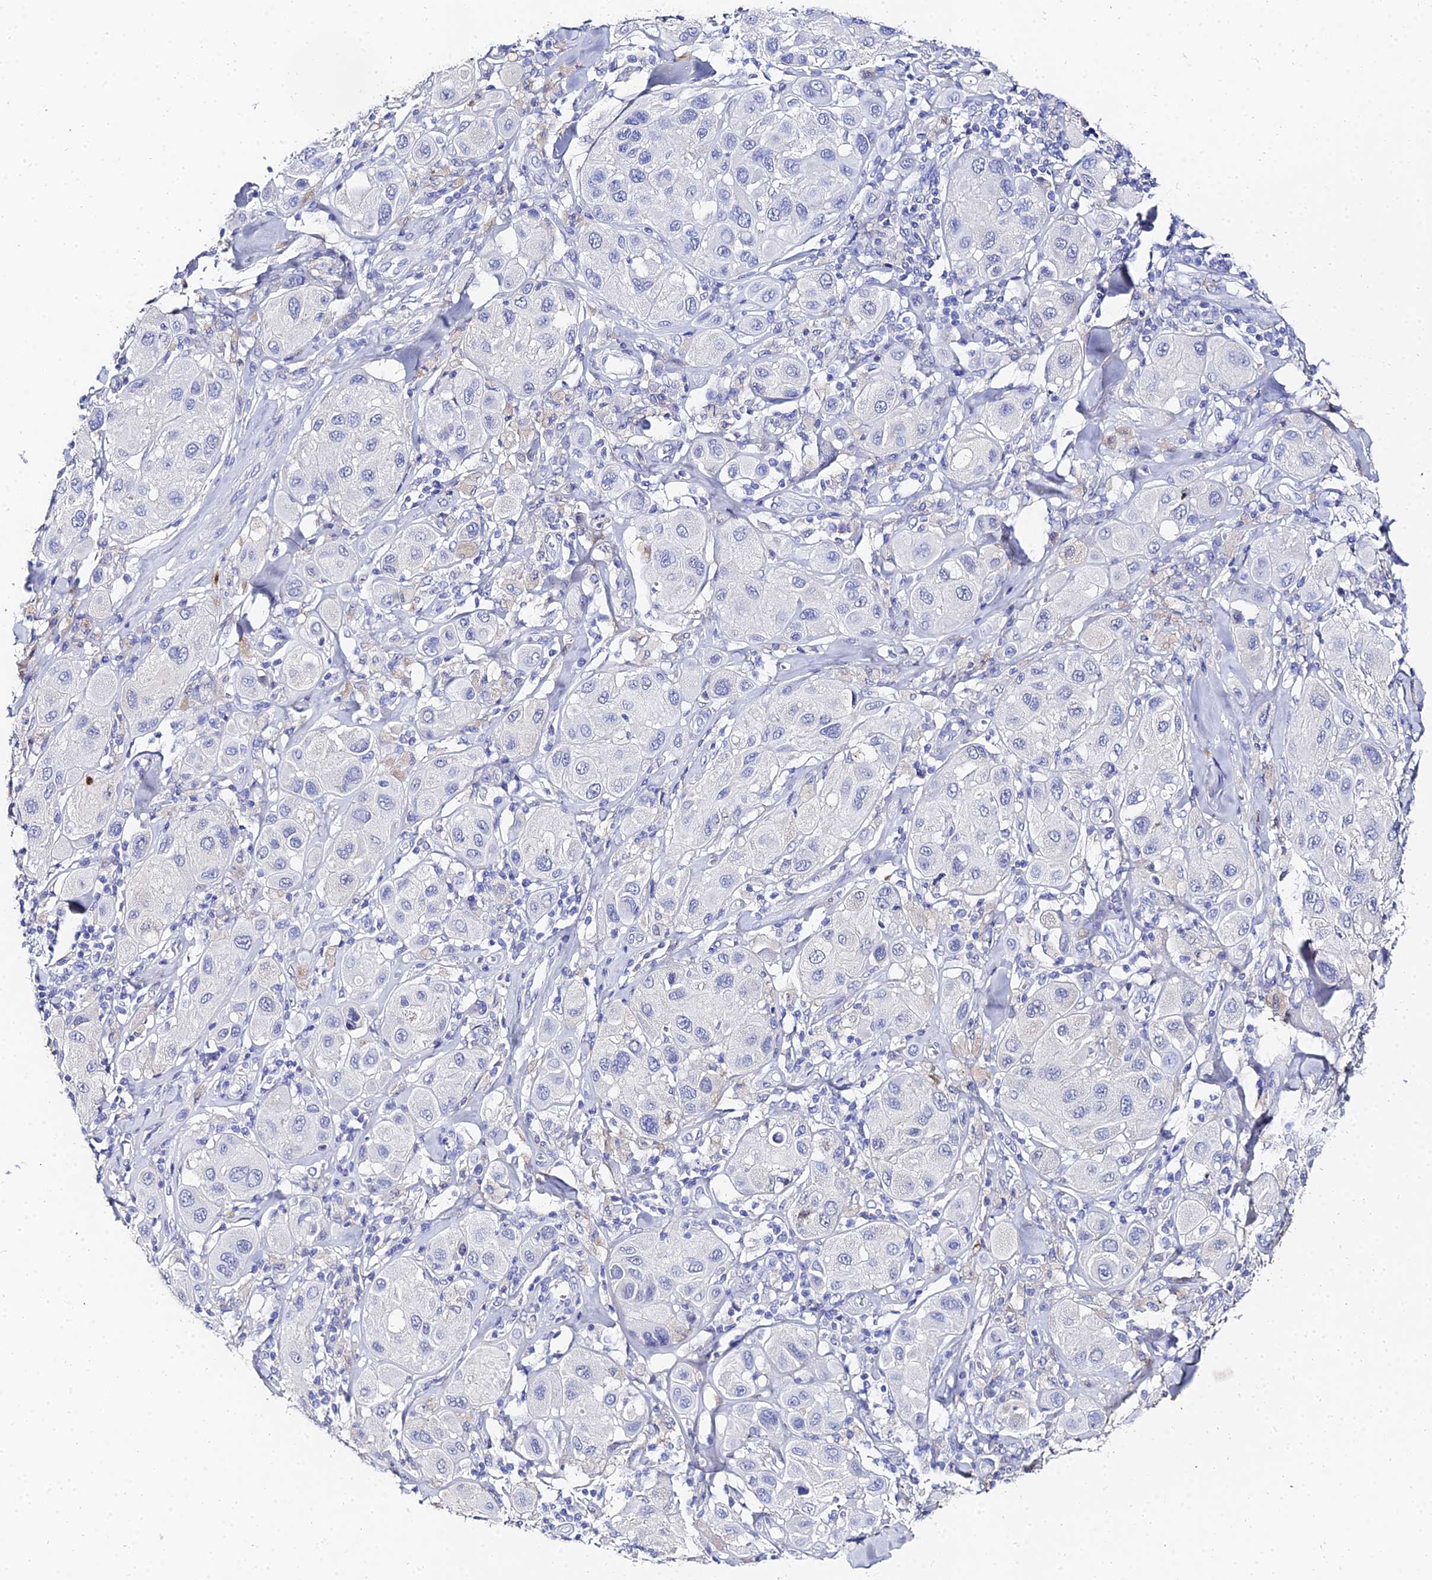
{"staining": {"intensity": "negative", "quantity": "none", "location": "none"}, "tissue": "melanoma", "cell_type": "Tumor cells", "image_type": "cancer", "snomed": [{"axis": "morphology", "description": "Malignant melanoma, Metastatic site"}, {"axis": "topography", "description": "Skin"}], "caption": "DAB immunohistochemical staining of human malignant melanoma (metastatic site) reveals no significant positivity in tumor cells.", "gene": "KRT17", "patient": {"sex": "male", "age": 41}}